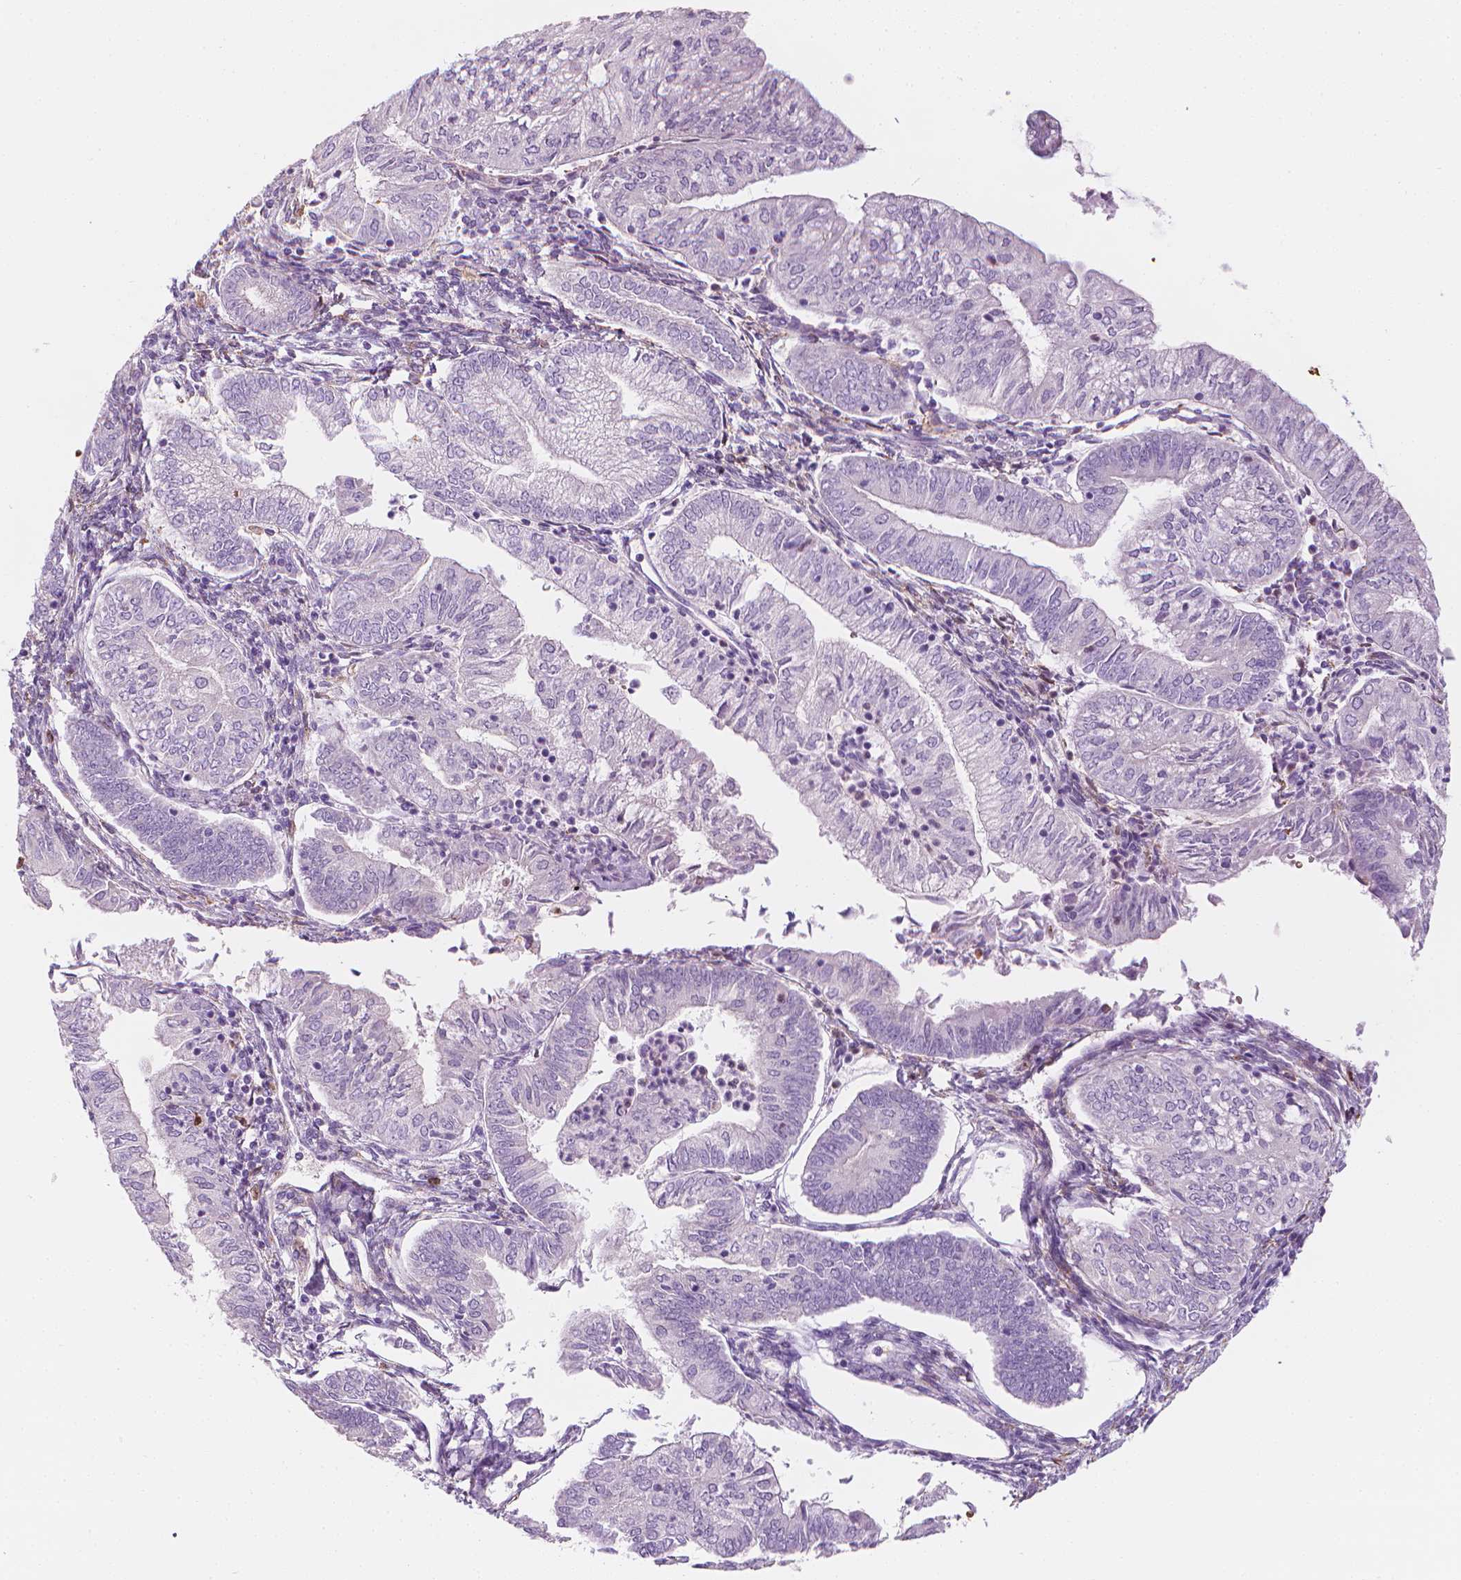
{"staining": {"intensity": "negative", "quantity": "none", "location": "none"}, "tissue": "endometrial cancer", "cell_type": "Tumor cells", "image_type": "cancer", "snomed": [{"axis": "morphology", "description": "Adenocarcinoma, NOS"}, {"axis": "topography", "description": "Endometrium"}], "caption": "Tumor cells are negative for protein expression in human endometrial adenocarcinoma. Nuclei are stained in blue.", "gene": "CES1", "patient": {"sex": "female", "age": 55}}